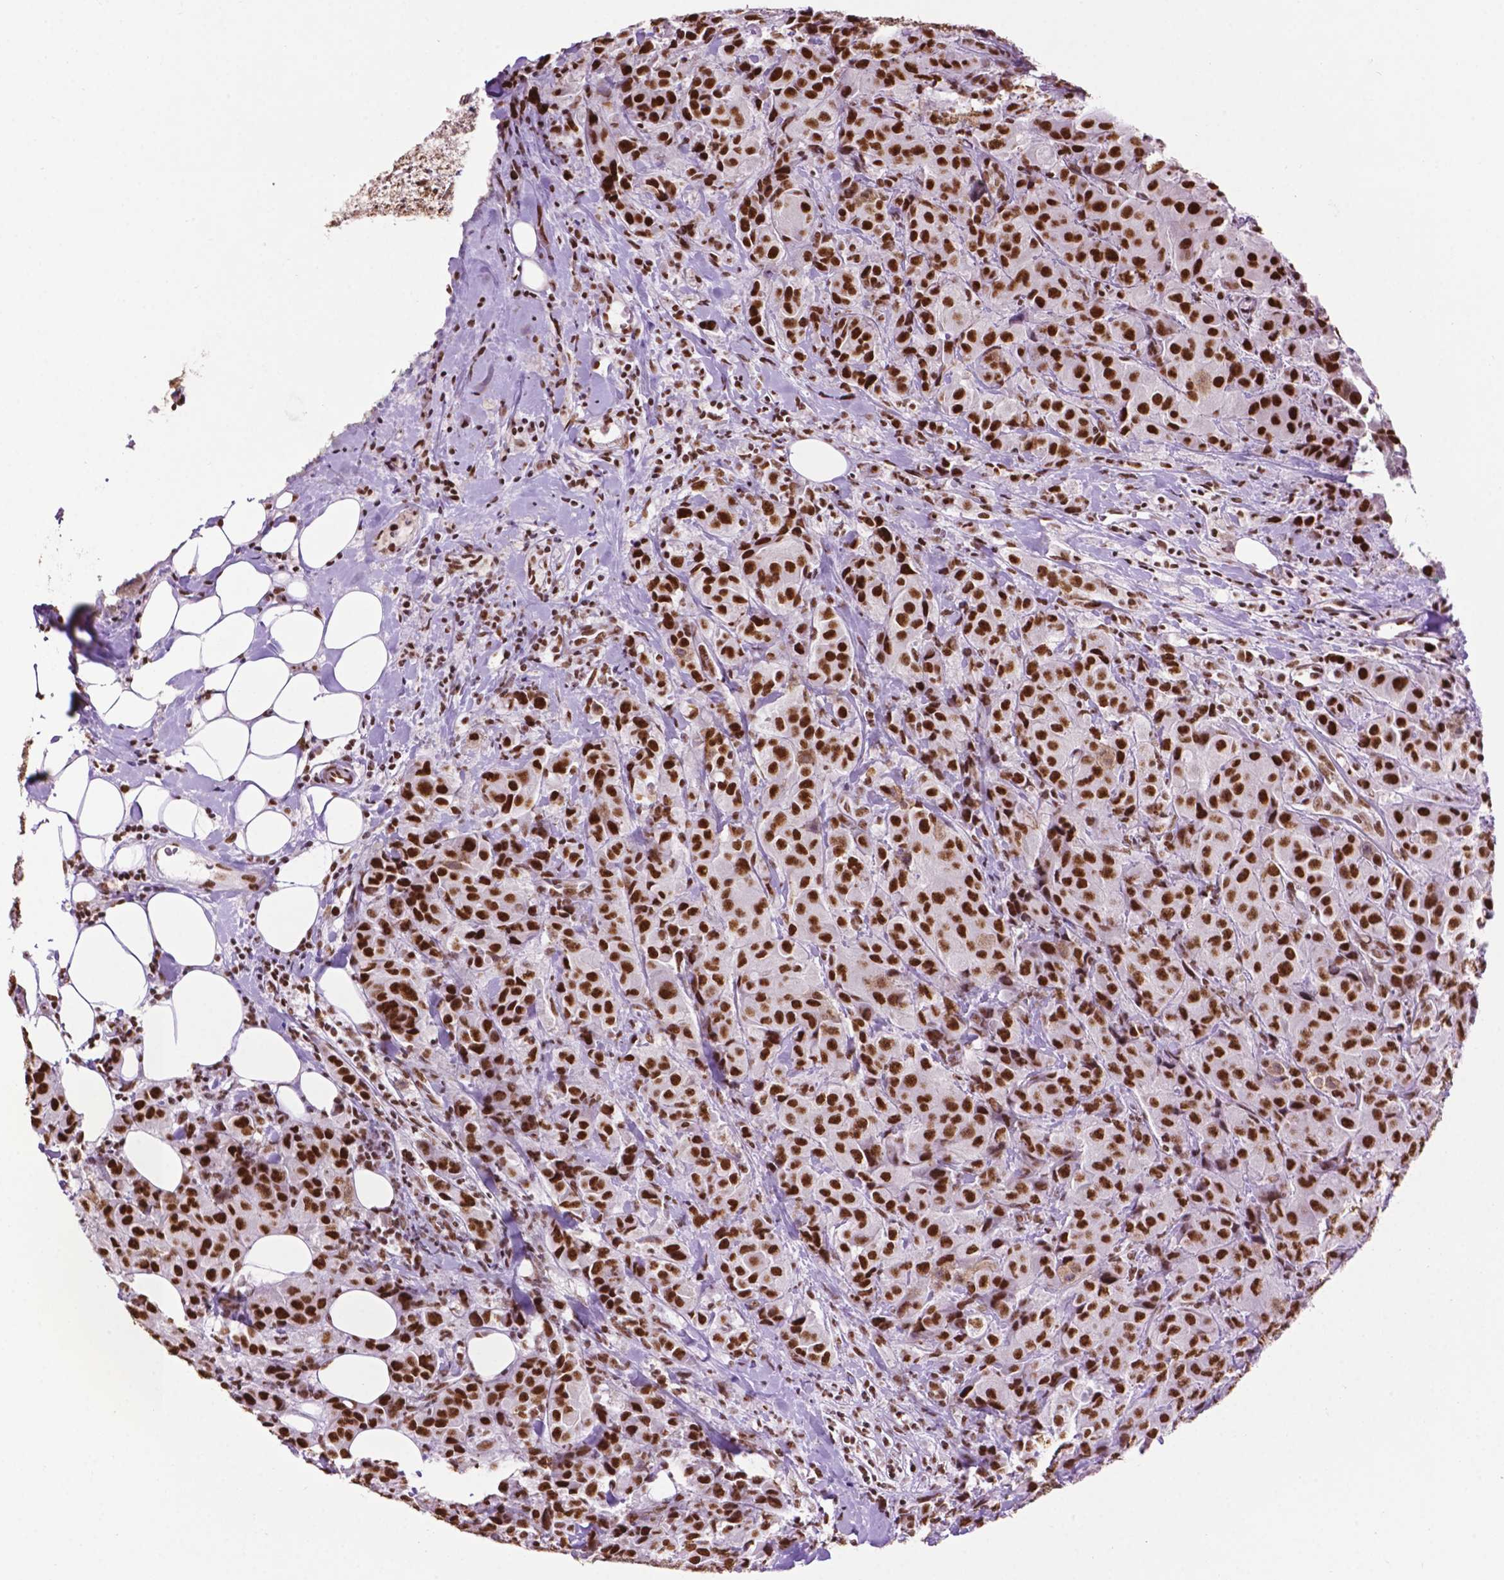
{"staining": {"intensity": "strong", "quantity": ">75%", "location": "nuclear"}, "tissue": "breast cancer", "cell_type": "Tumor cells", "image_type": "cancer", "snomed": [{"axis": "morphology", "description": "Normal tissue, NOS"}, {"axis": "morphology", "description": "Duct carcinoma"}, {"axis": "topography", "description": "Breast"}], "caption": "Human intraductal carcinoma (breast) stained with a protein marker reveals strong staining in tumor cells.", "gene": "CCAR2", "patient": {"sex": "female", "age": 43}}